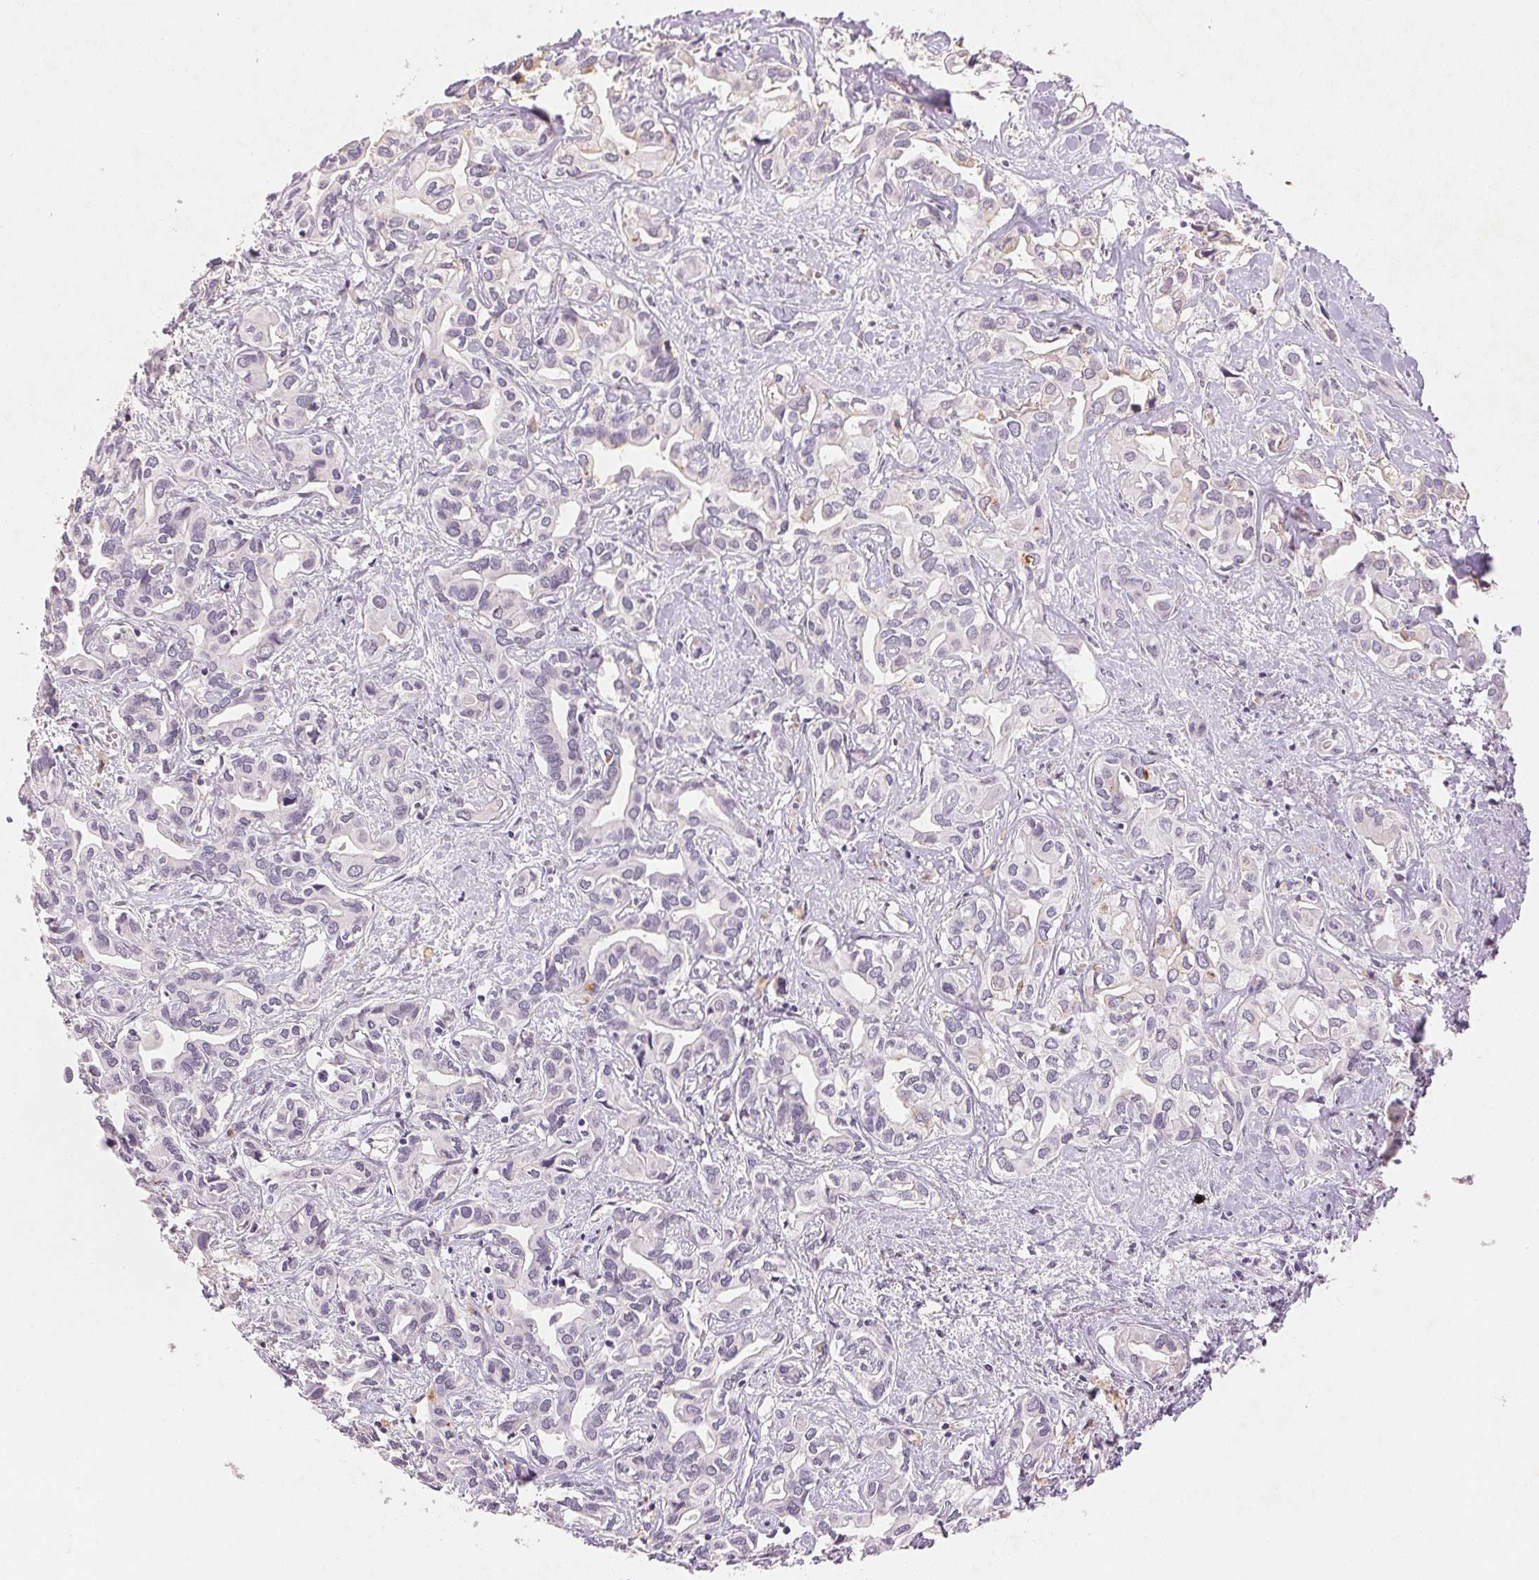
{"staining": {"intensity": "negative", "quantity": "none", "location": "none"}, "tissue": "liver cancer", "cell_type": "Tumor cells", "image_type": "cancer", "snomed": [{"axis": "morphology", "description": "Cholangiocarcinoma"}, {"axis": "topography", "description": "Liver"}], "caption": "High magnification brightfield microscopy of liver cancer stained with DAB (brown) and counterstained with hematoxylin (blue): tumor cells show no significant staining.", "gene": "SMTN", "patient": {"sex": "female", "age": 64}}